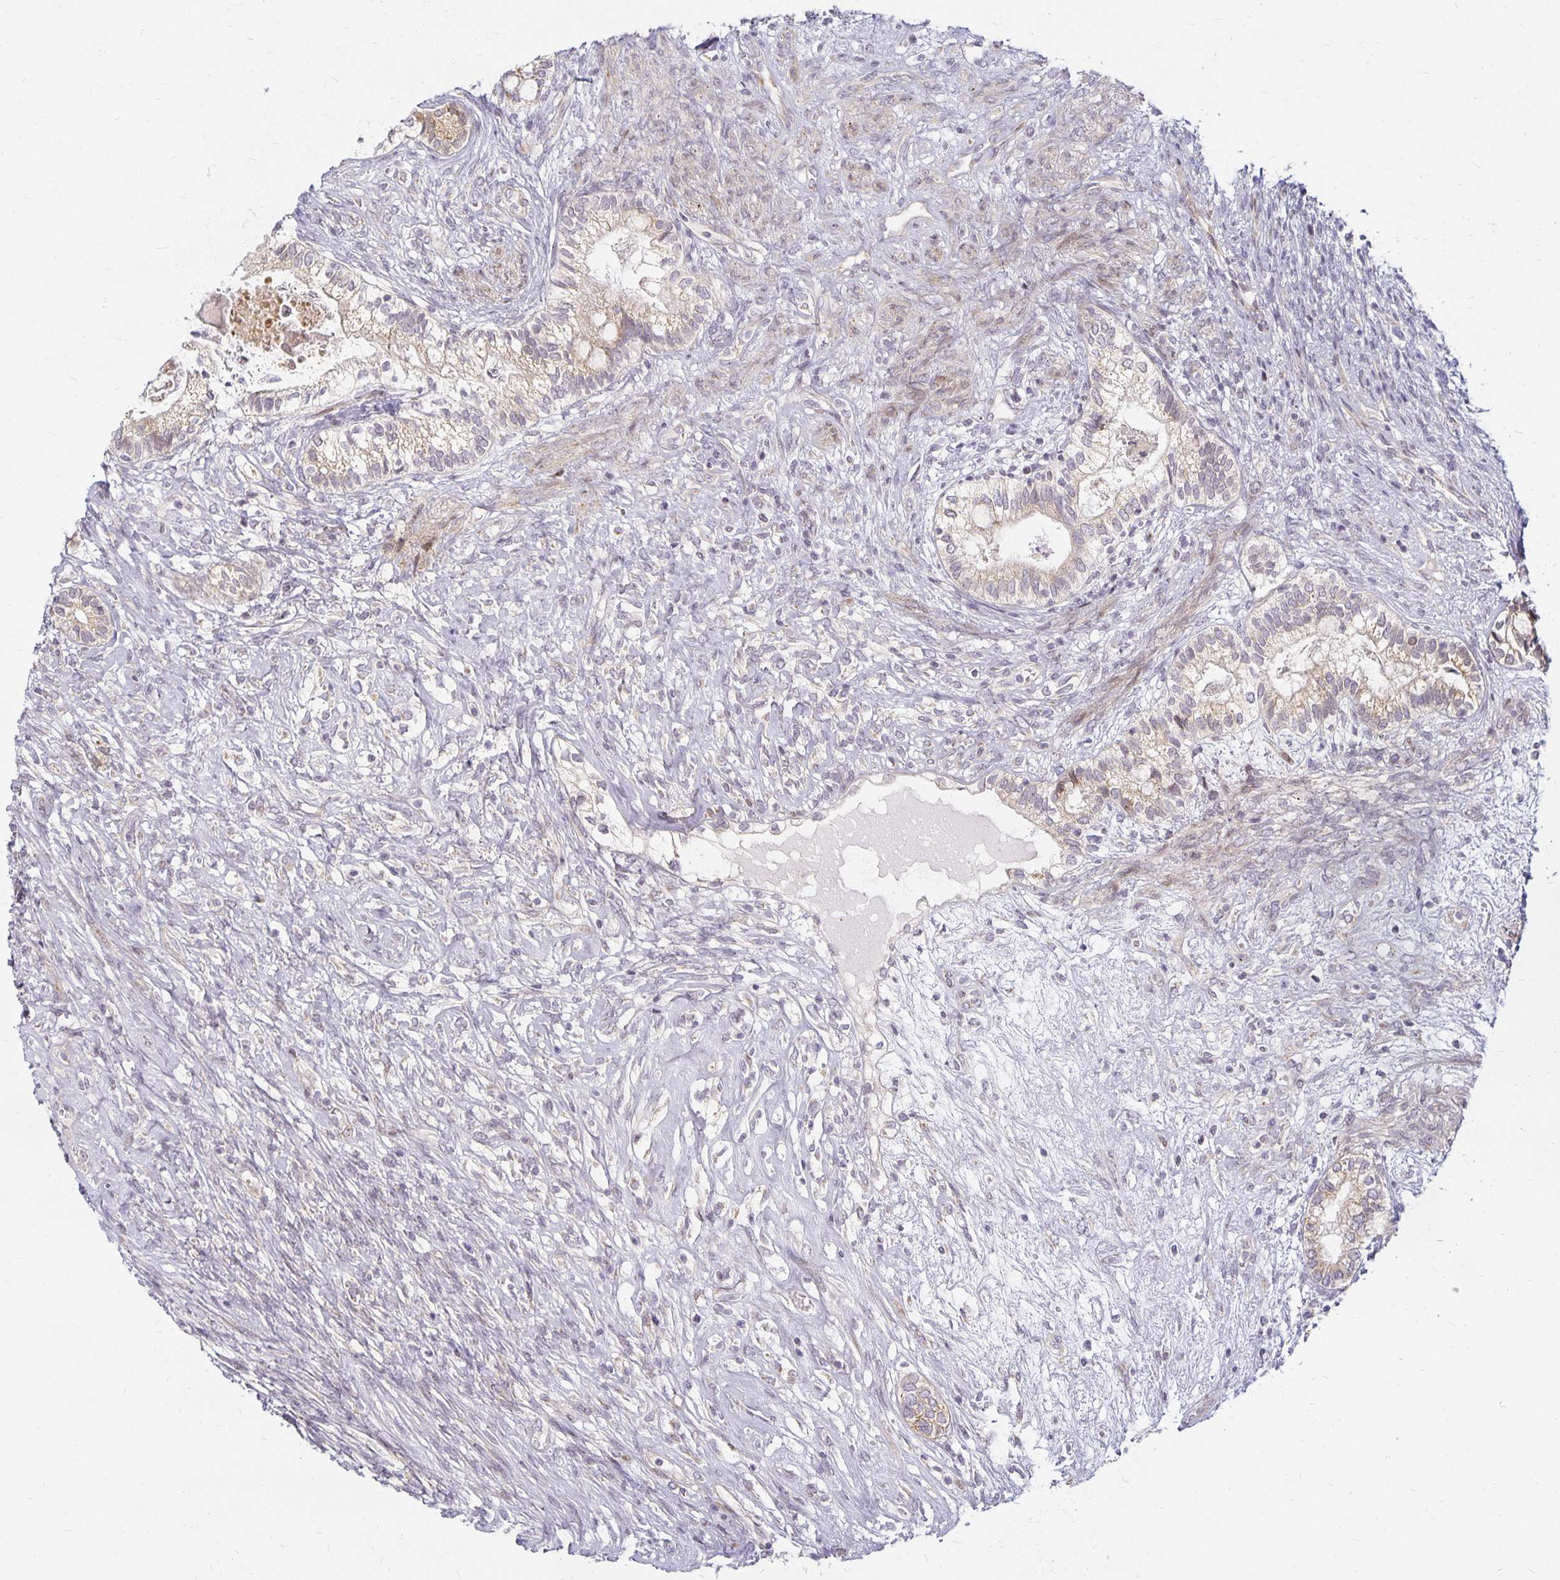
{"staining": {"intensity": "weak", "quantity": "25%-75%", "location": "cytoplasmic/membranous"}, "tissue": "testis cancer", "cell_type": "Tumor cells", "image_type": "cancer", "snomed": [{"axis": "morphology", "description": "Seminoma, NOS"}, {"axis": "morphology", "description": "Carcinoma, Embryonal, NOS"}, {"axis": "topography", "description": "Testis"}], "caption": "Protein staining by immunohistochemistry (IHC) demonstrates weak cytoplasmic/membranous positivity in approximately 25%-75% of tumor cells in testis cancer (seminoma). The protein of interest is stained brown, and the nuclei are stained in blue (DAB (3,3'-diaminobenzidine) IHC with brightfield microscopy, high magnification).", "gene": "EHF", "patient": {"sex": "male", "age": 41}}